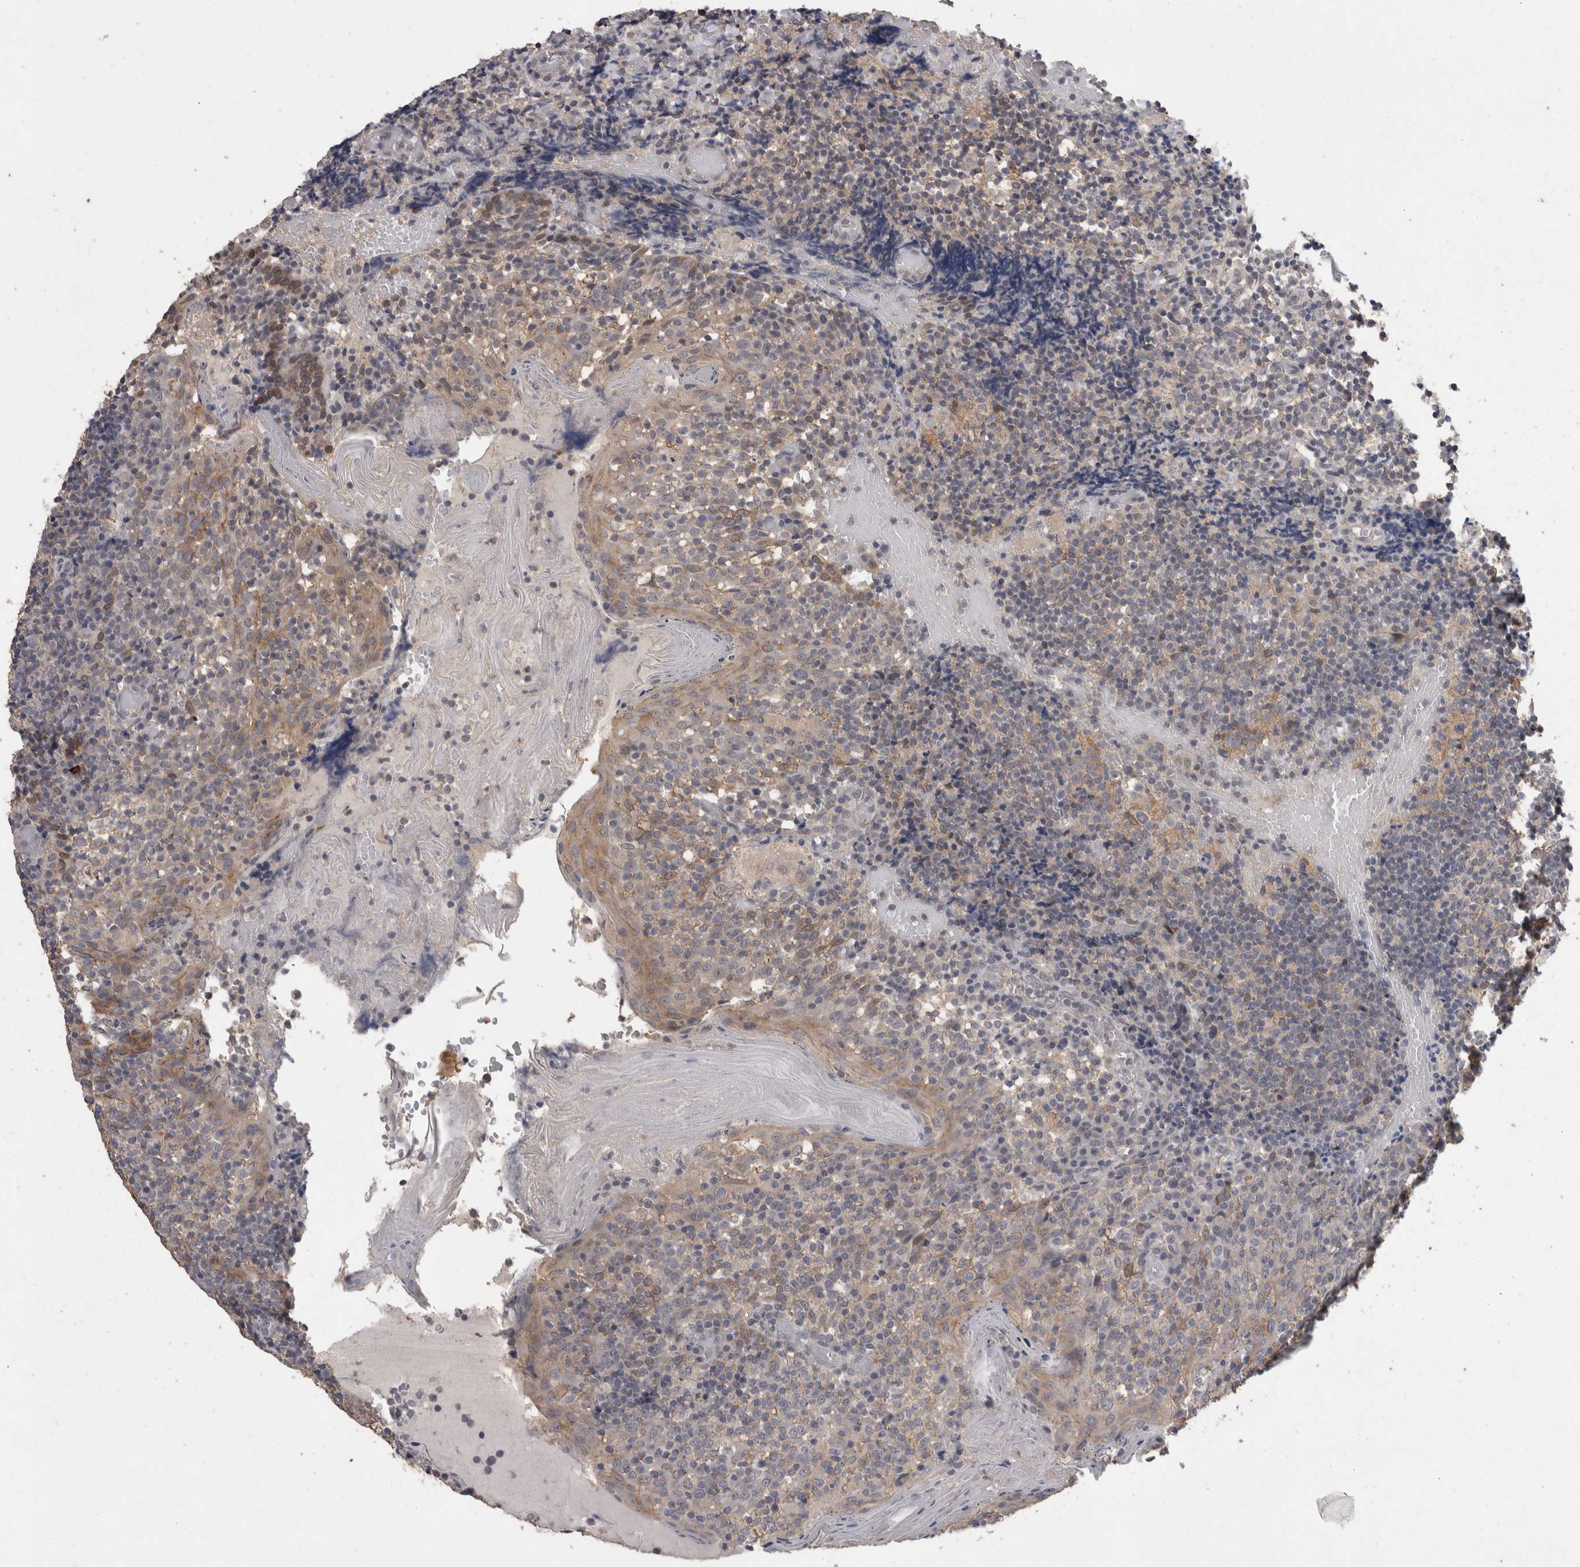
{"staining": {"intensity": "weak", "quantity": ">75%", "location": "cytoplasmic/membranous"}, "tissue": "tonsil", "cell_type": "Germinal center cells", "image_type": "normal", "snomed": [{"axis": "morphology", "description": "Normal tissue, NOS"}, {"axis": "topography", "description": "Tonsil"}], "caption": "Protein staining of normal tonsil exhibits weak cytoplasmic/membranous expression in approximately >75% of germinal center cells. Immunohistochemistry (ihc) stains the protein in brown and the nuclei are stained blue.", "gene": "FHOD3", "patient": {"sex": "female", "age": 19}}